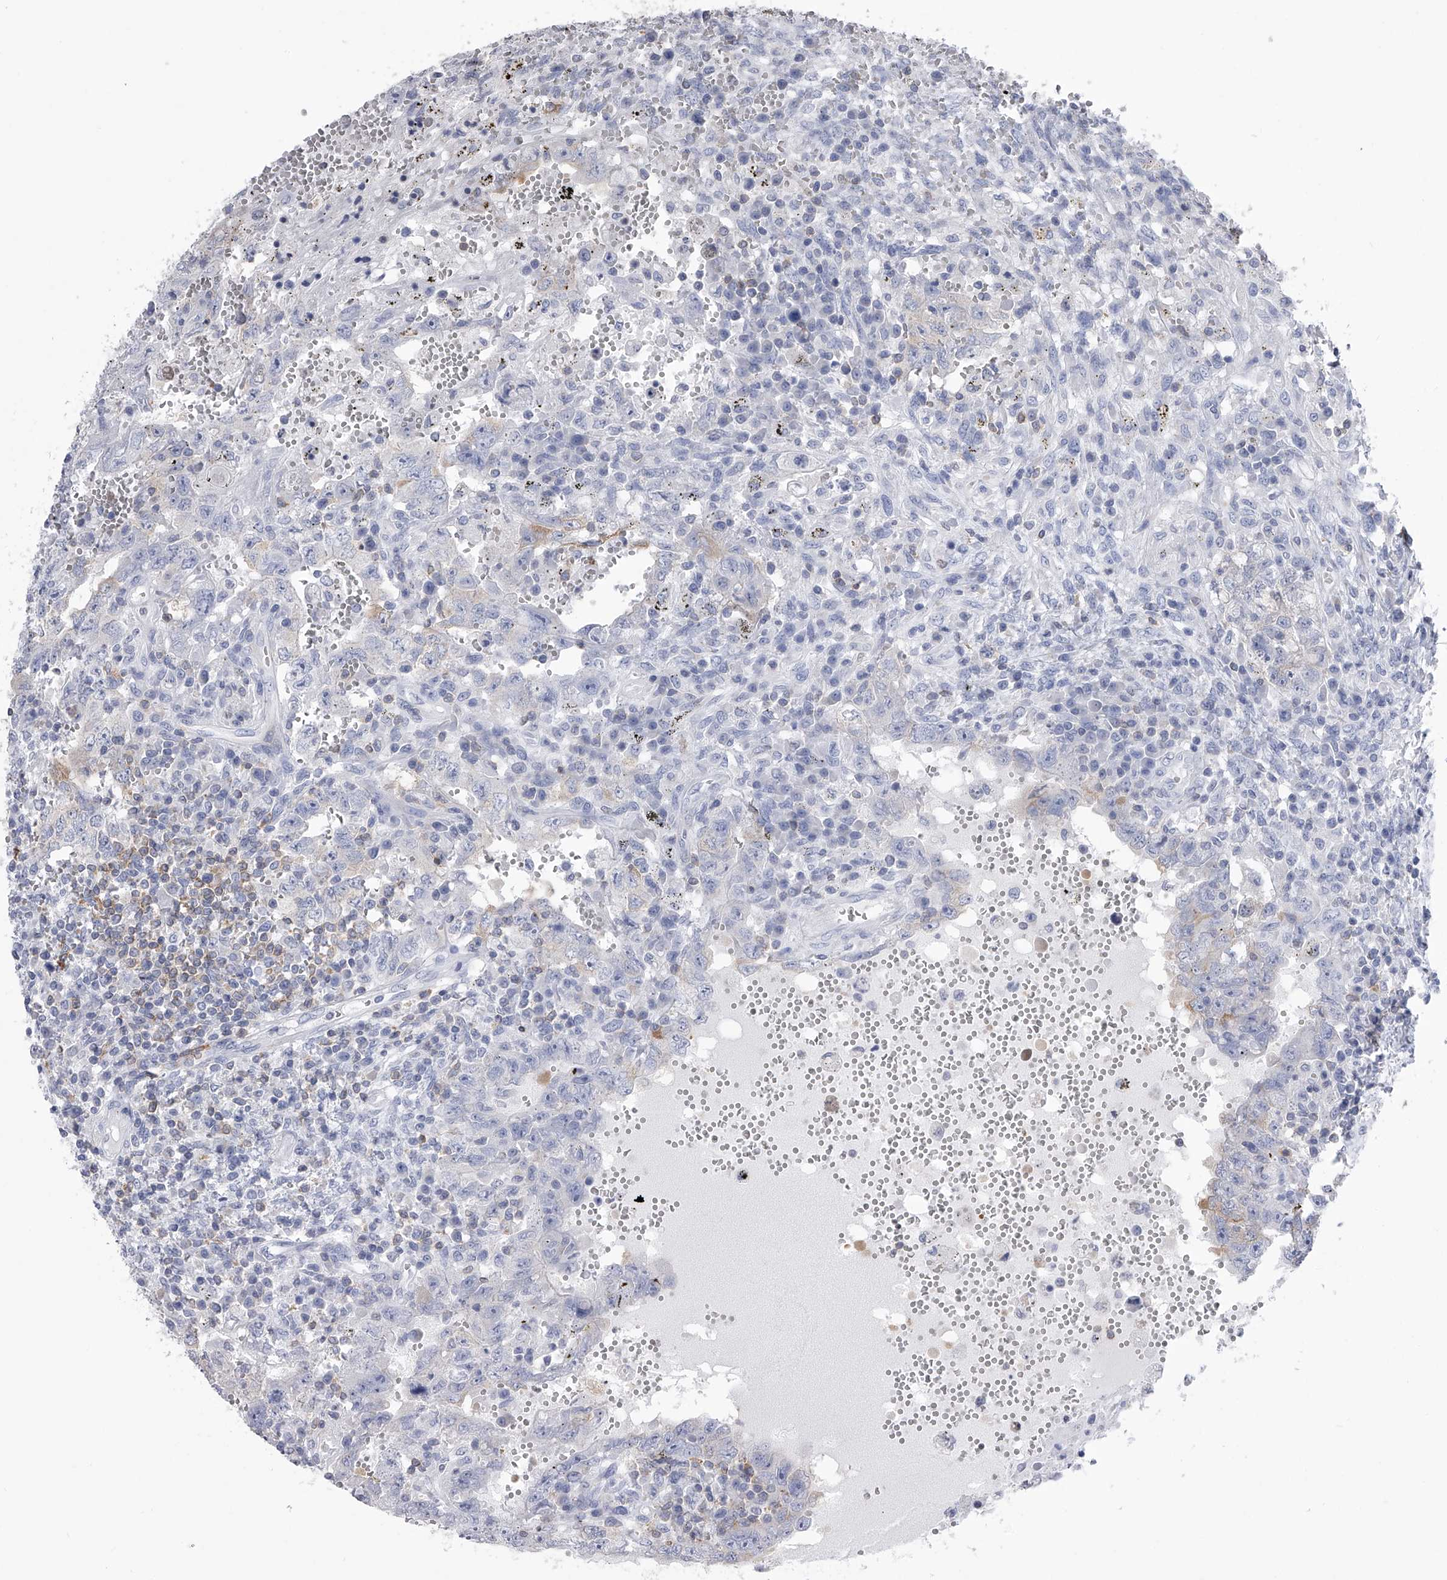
{"staining": {"intensity": "negative", "quantity": "none", "location": "none"}, "tissue": "testis cancer", "cell_type": "Tumor cells", "image_type": "cancer", "snomed": [{"axis": "morphology", "description": "Carcinoma, Embryonal, NOS"}, {"axis": "topography", "description": "Testis"}], "caption": "Tumor cells are negative for brown protein staining in testis cancer. Nuclei are stained in blue.", "gene": "TASP1", "patient": {"sex": "male", "age": 26}}